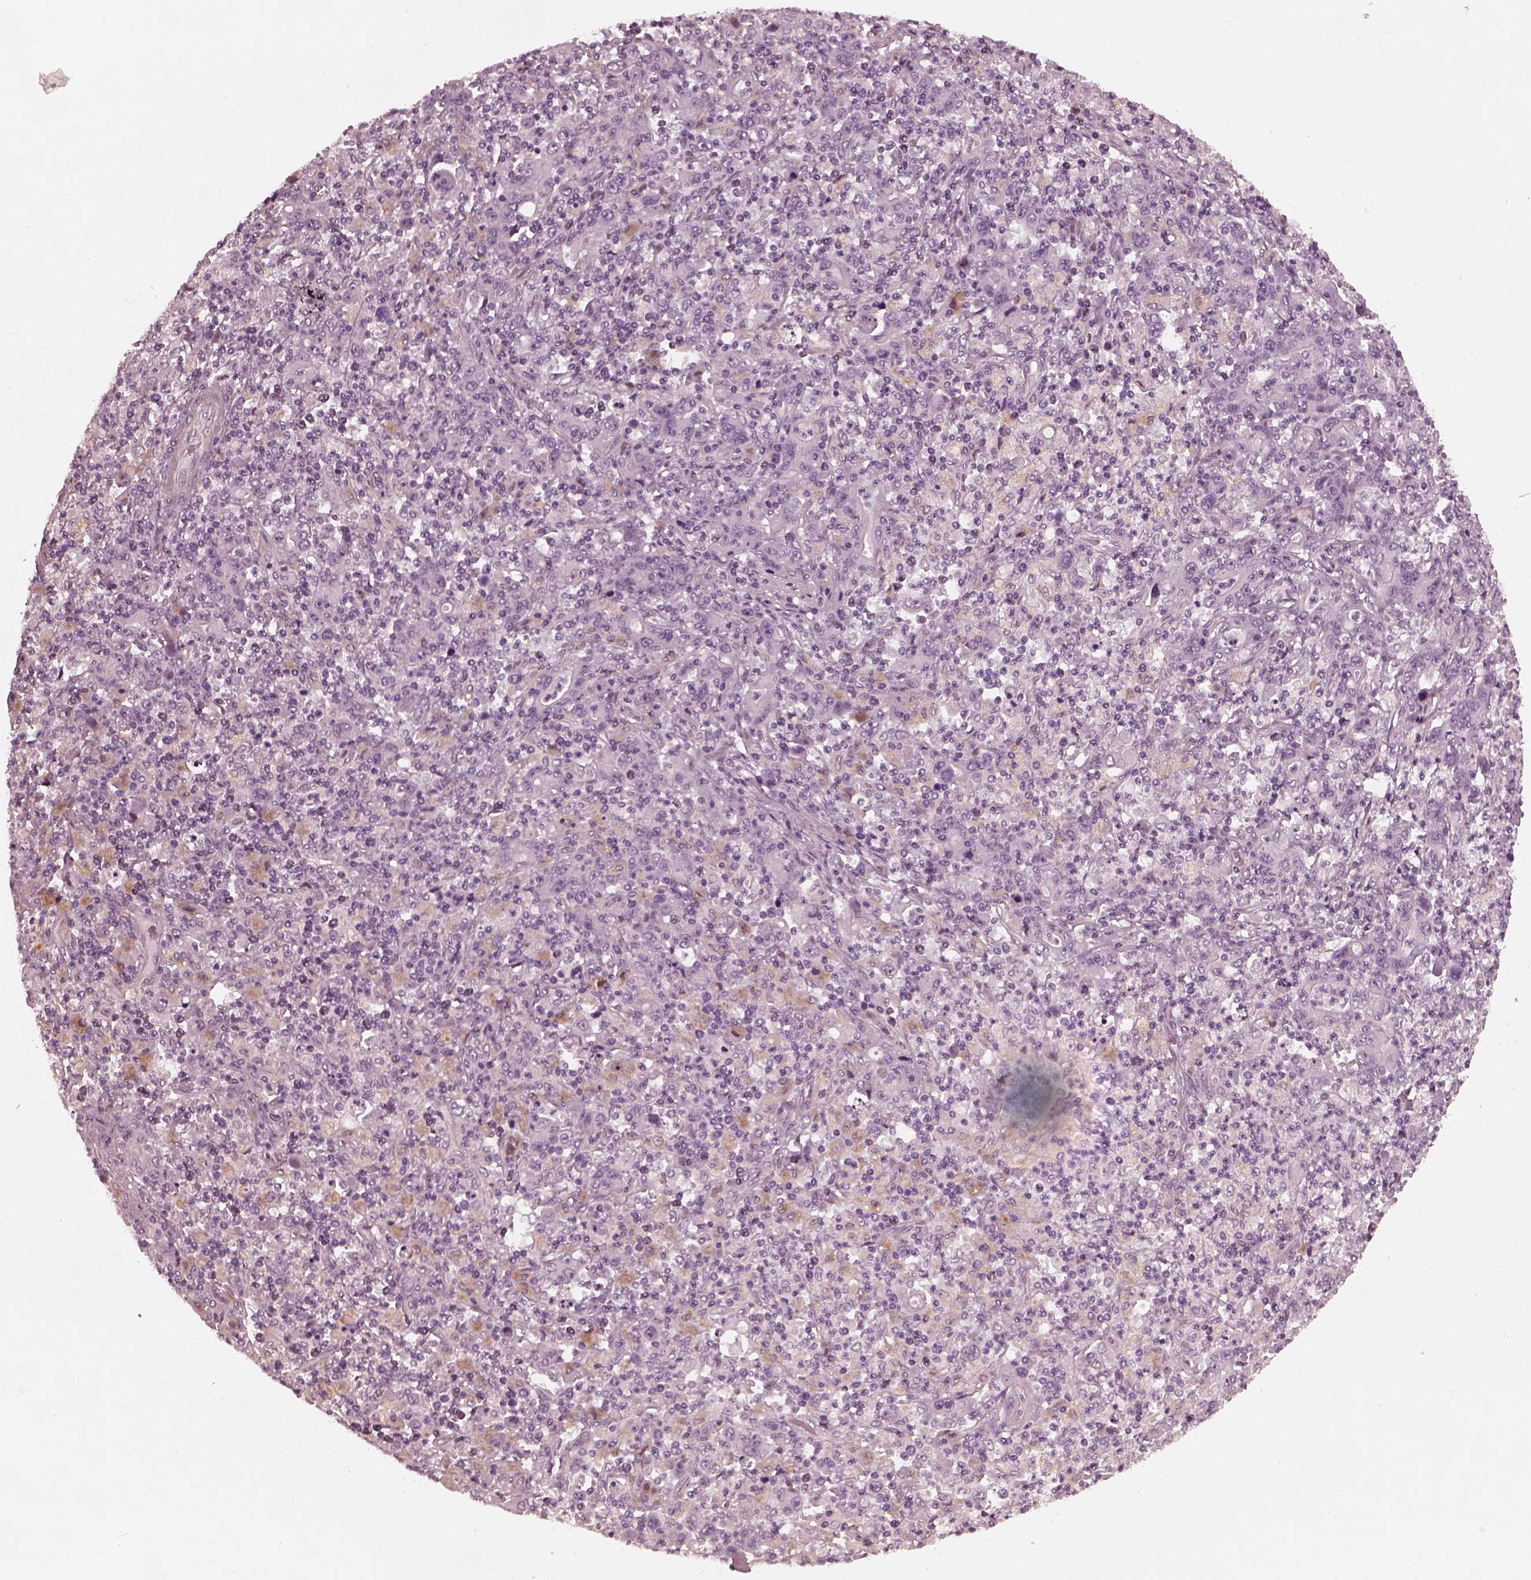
{"staining": {"intensity": "negative", "quantity": "none", "location": "none"}, "tissue": "stomach cancer", "cell_type": "Tumor cells", "image_type": "cancer", "snomed": [{"axis": "morphology", "description": "Adenocarcinoma, NOS"}, {"axis": "topography", "description": "Stomach, upper"}], "caption": "Immunohistochemical staining of stomach cancer reveals no significant staining in tumor cells. The staining was performed using DAB to visualize the protein expression in brown, while the nuclei were stained in blue with hematoxylin (Magnification: 20x).", "gene": "KIF6", "patient": {"sex": "male", "age": 69}}